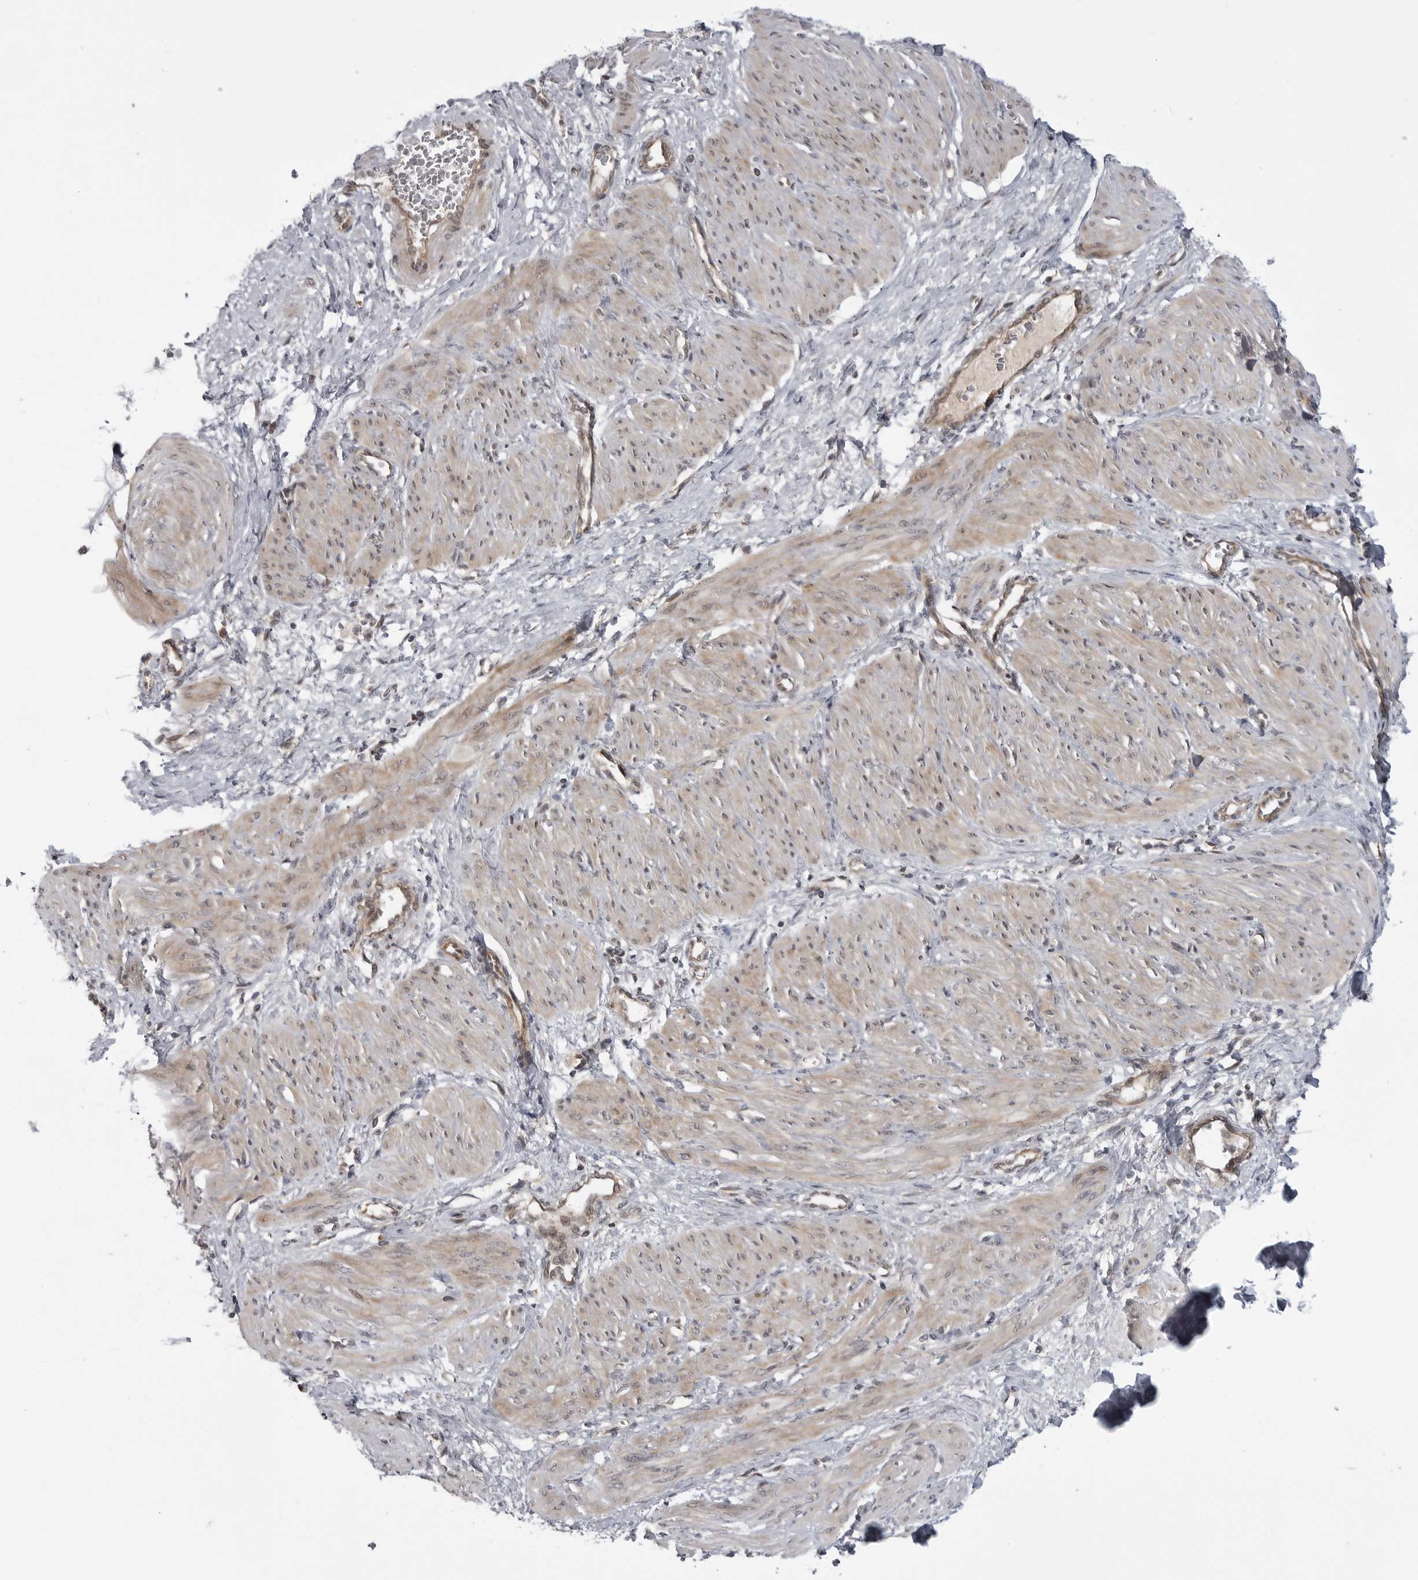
{"staining": {"intensity": "weak", "quantity": "25%-75%", "location": "cytoplasmic/membranous,nuclear"}, "tissue": "smooth muscle", "cell_type": "Smooth muscle cells", "image_type": "normal", "snomed": [{"axis": "morphology", "description": "Normal tissue, NOS"}, {"axis": "topography", "description": "Endometrium"}], "caption": "Smooth muscle cells reveal low levels of weak cytoplasmic/membranous,nuclear positivity in approximately 25%-75% of cells in normal human smooth muscle.", "gene": "LRRC45", "patient": {"sex": "female", "age": 33}}